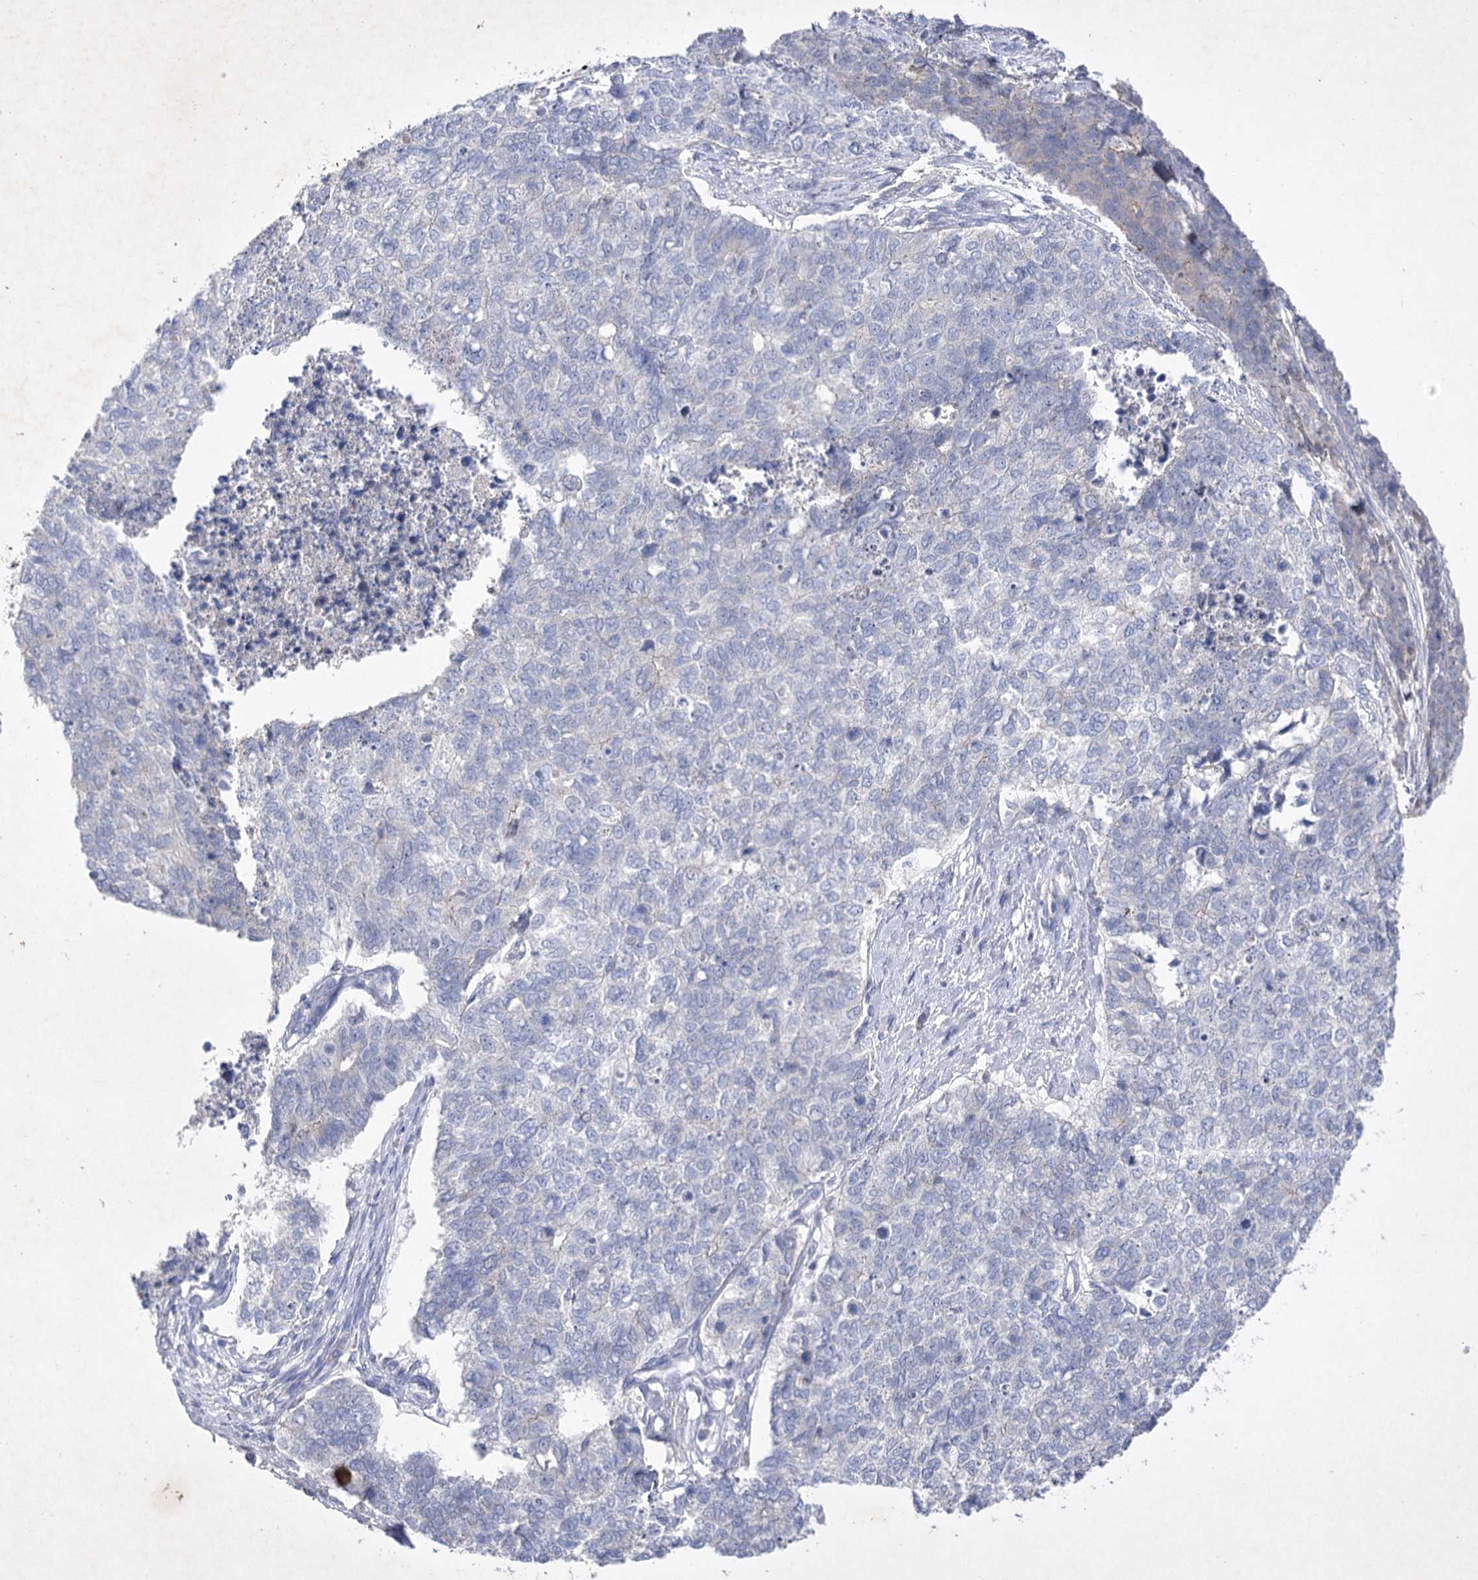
{"staining": {"intensity": "negative", "quantity": "none", "location": "none"}, "tissue": "cervical cancer", "cell_type": "Tumor cells", "image_type": "cancer", "snomed": [{"axis": "morphology", "description": "Squamous cell carcinoma, NOS"}, {"axis": "topography", "description": "Cervix"}], "caption": "Cervical cancer was stained to show a protein in brown. There is no significant staining in tumor cells.", "gene": "COX15", "patient": {"sex": "female", "age": 63}}